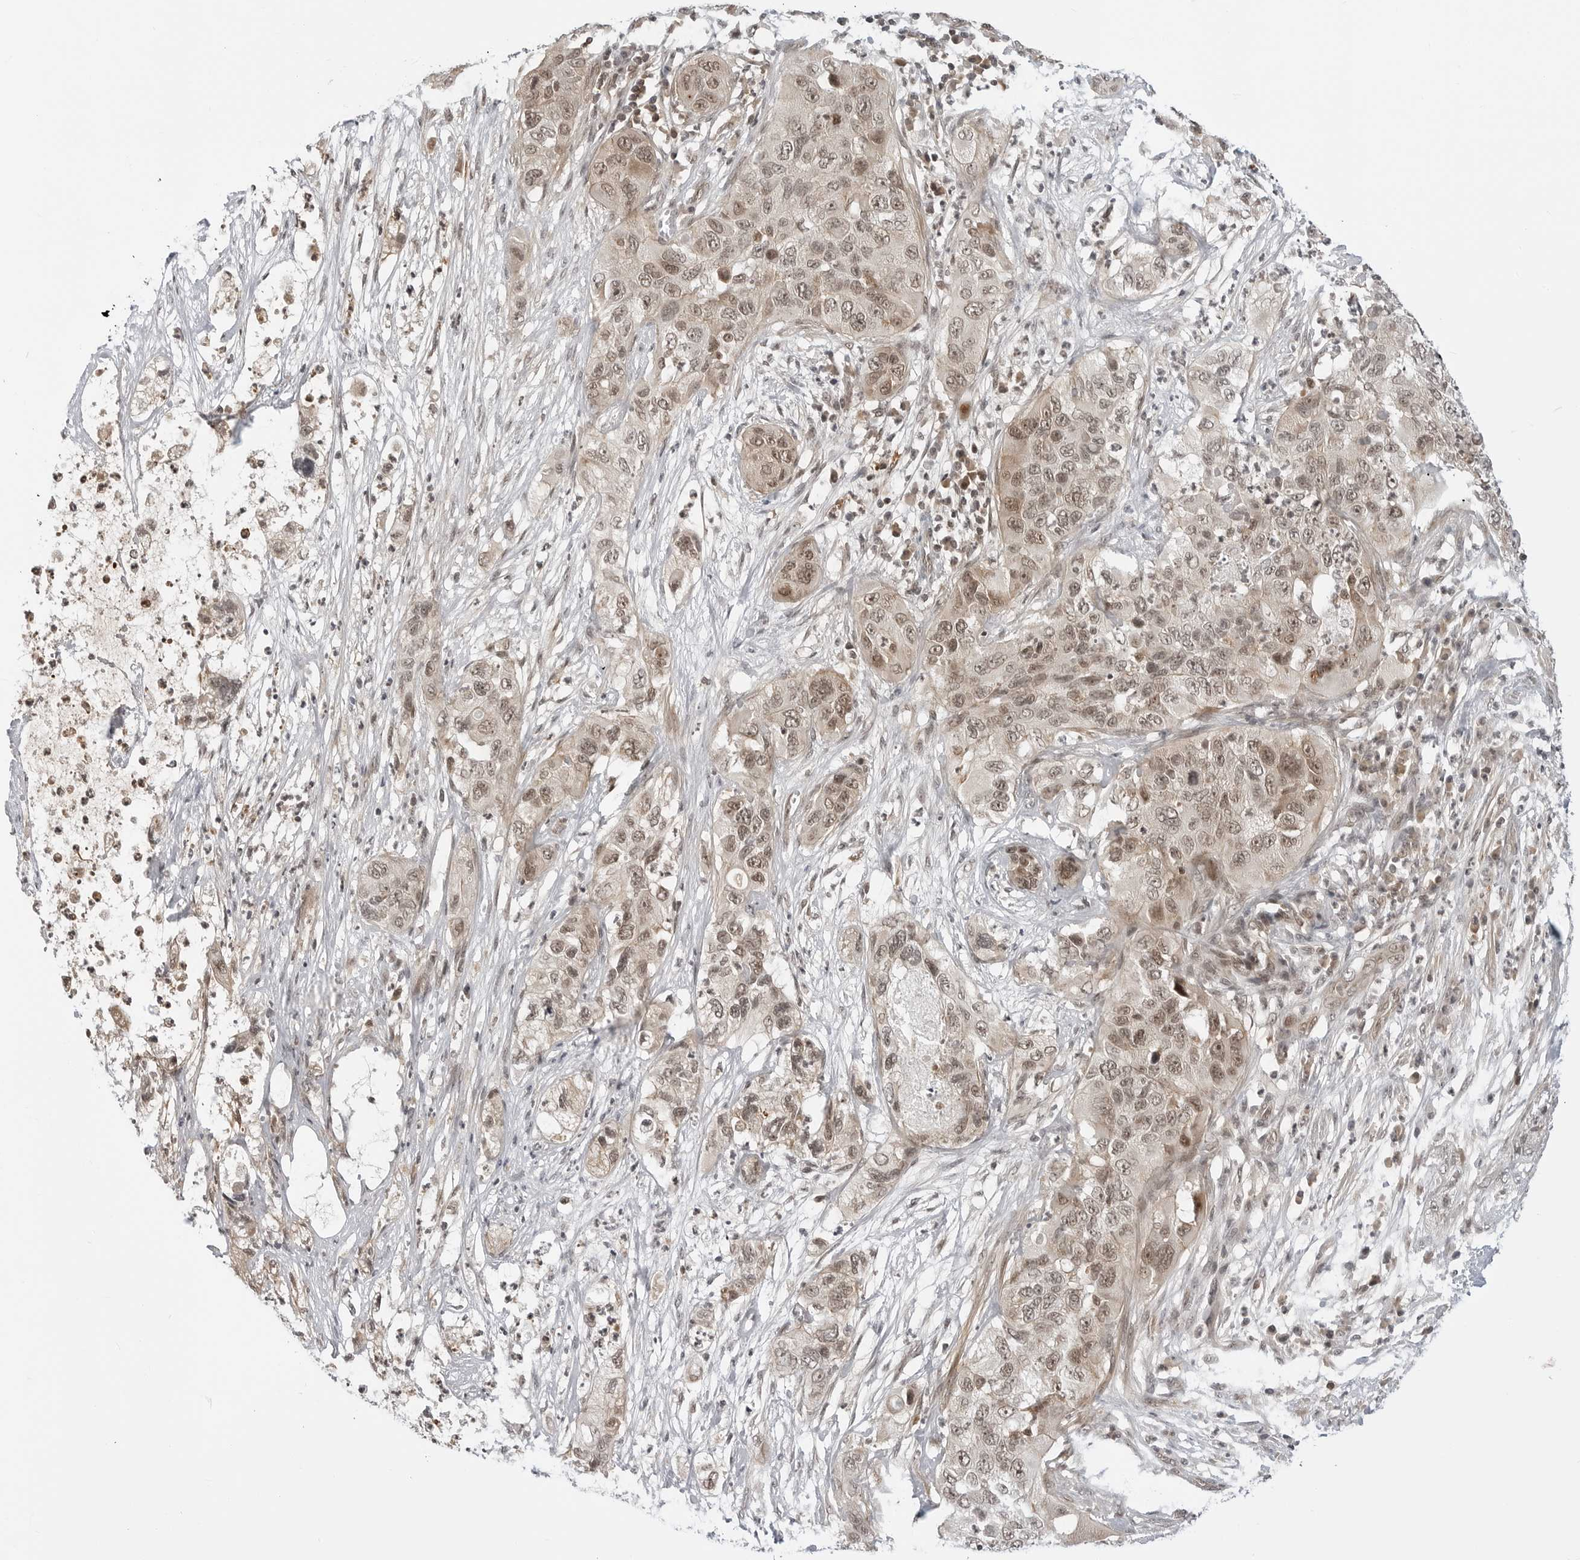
{"staining": {"intensity": "moderate", "quantity": ">75%", "location": "nuclear"}, "tissue": "pancreatic cancer", "cell_type": "Tumor cells", "image_type": "cancer", "snomed": [{"axis": "morphology", "description": "Adenocarcinoma, NOS"}, {"axis": "topography", "description": "Pancreas"}], "caption": "High-magnification brightfield microscopy of adenocarcinoma (pancreatic) stained with DAB (3,3'-diaminobenzidine) (brown) and counterstained with hematoxylin (blue). tumor cells exhibit moderate nuclear expression is appreciated in about>75% of cells. Immunohistochemistry (ihc) stains the protein in brown and the nuclei are stained blue.", "gene": "C8orf33", "patient": {"sex": "female", "age": 78}}